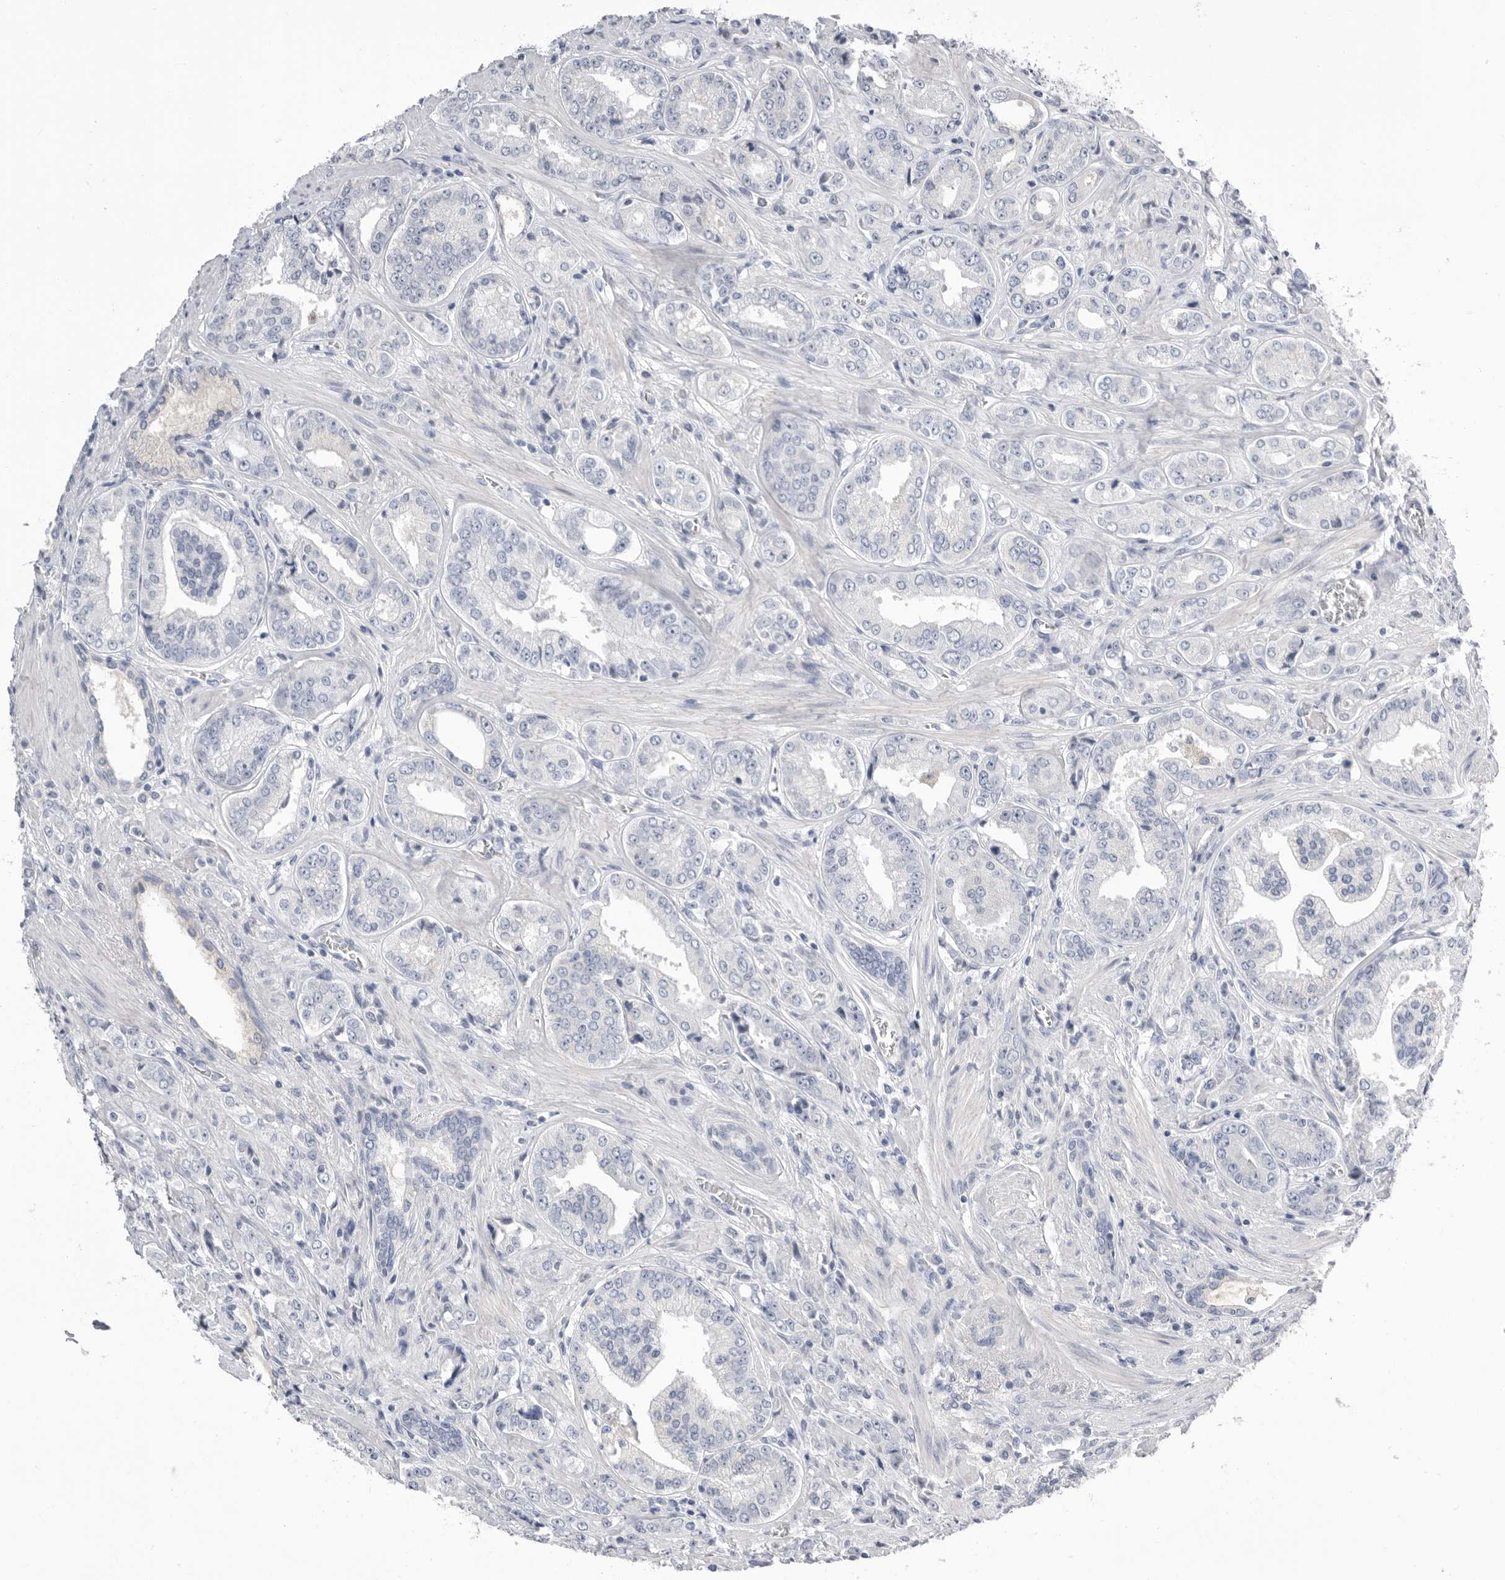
{"staining": {"intensity": "negative", "quantity": "none", "location": "none"}, "tissue": "prostate cancer", "cell_type": "Tumor cells", "image_type": "cancer", "snomed": [{"axis": "morphology", "description": "Adenocarcinoma, High grade"}, {"axis": "topography", "description": "Prostate"}], "caption": "Immunohistochemical staining of prostate cancer exhibits no significant staining in tumor cells.", "gene": "APOA2", "patient": {"sex": "male", "age": 61}}